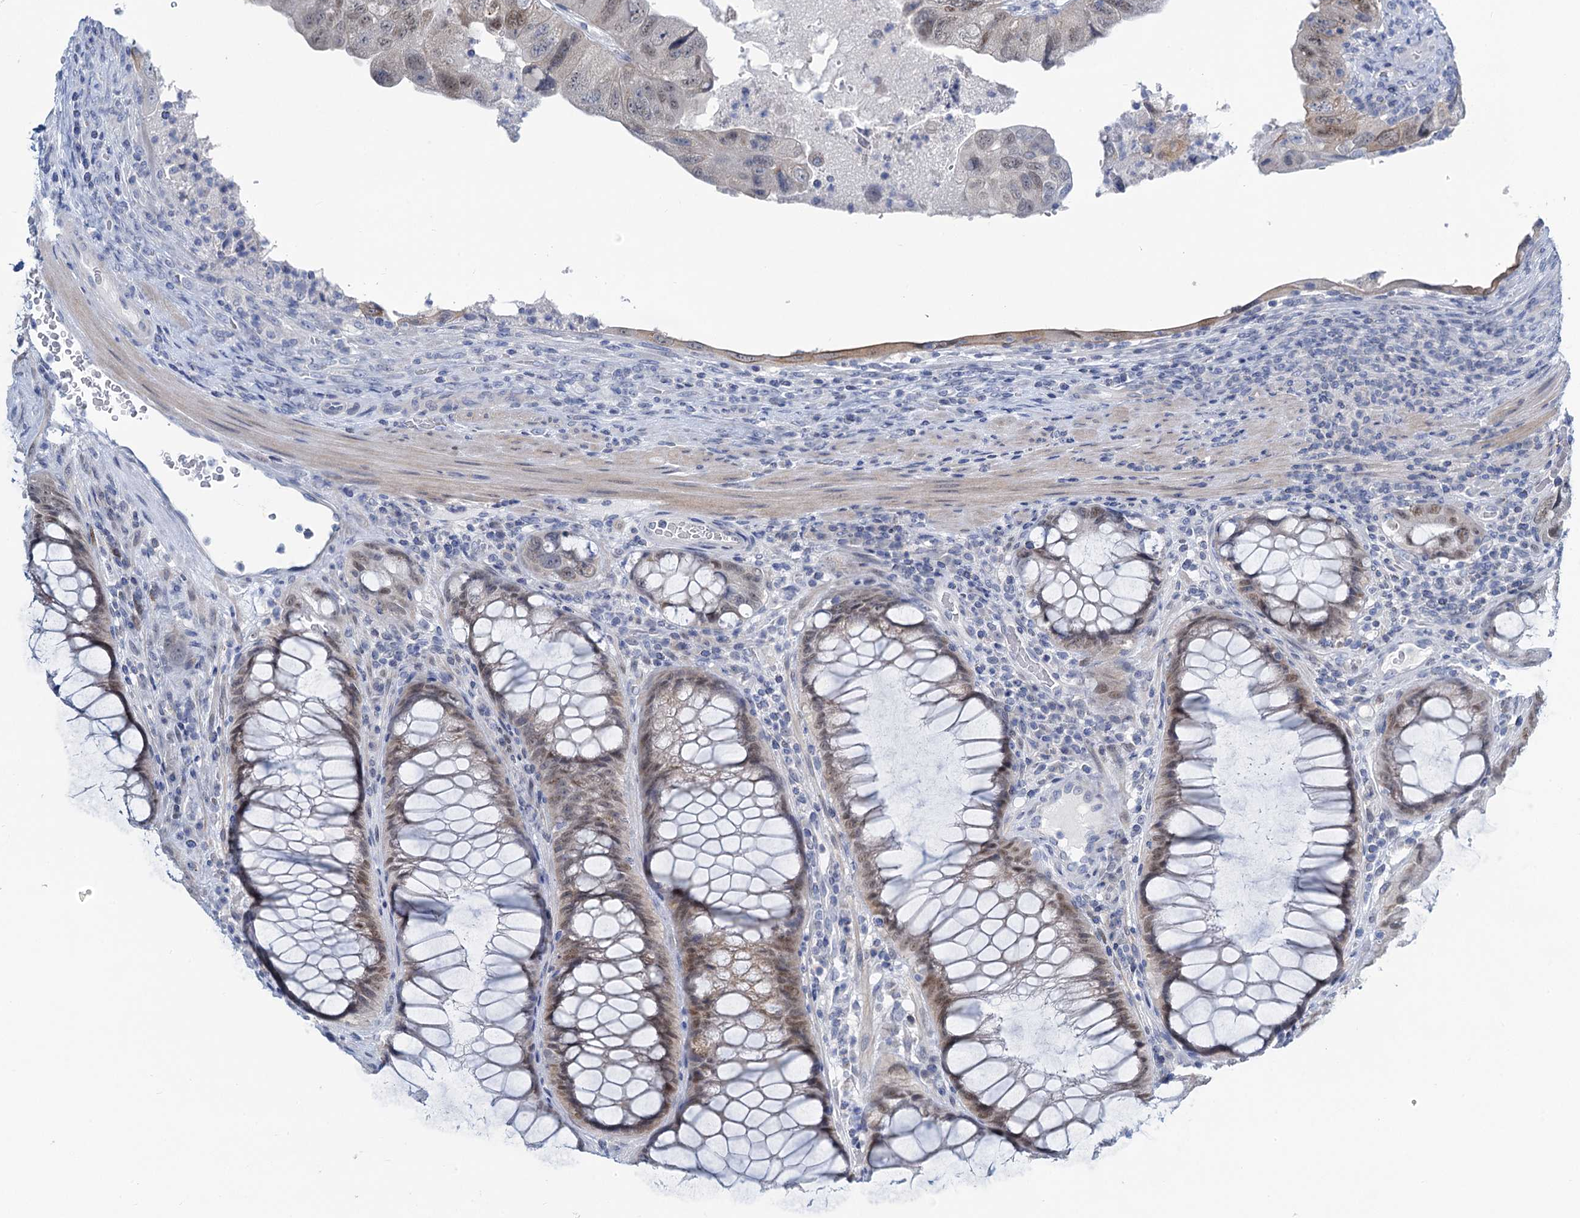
{"staining": {"intensity": "moderate", "quantity": "<25%", "location": "nuclear"}, "tissue": "colorectal cancer", "cell_type": "Tumor cells", "image_type": "cancer", "snomed": [{"axis": "morphology", "description": "Adenocarcinoma, NOS"}, {"axis": "topography", "description": "Rectum"}], "caption": "A low amount of moderate nuclear staining is present in about <25% of tumor cells in colorectal cancer (adenocarcinoma) tissue.", "gene": "TOX3", "patient": {"sex": "male", "age": 63}}